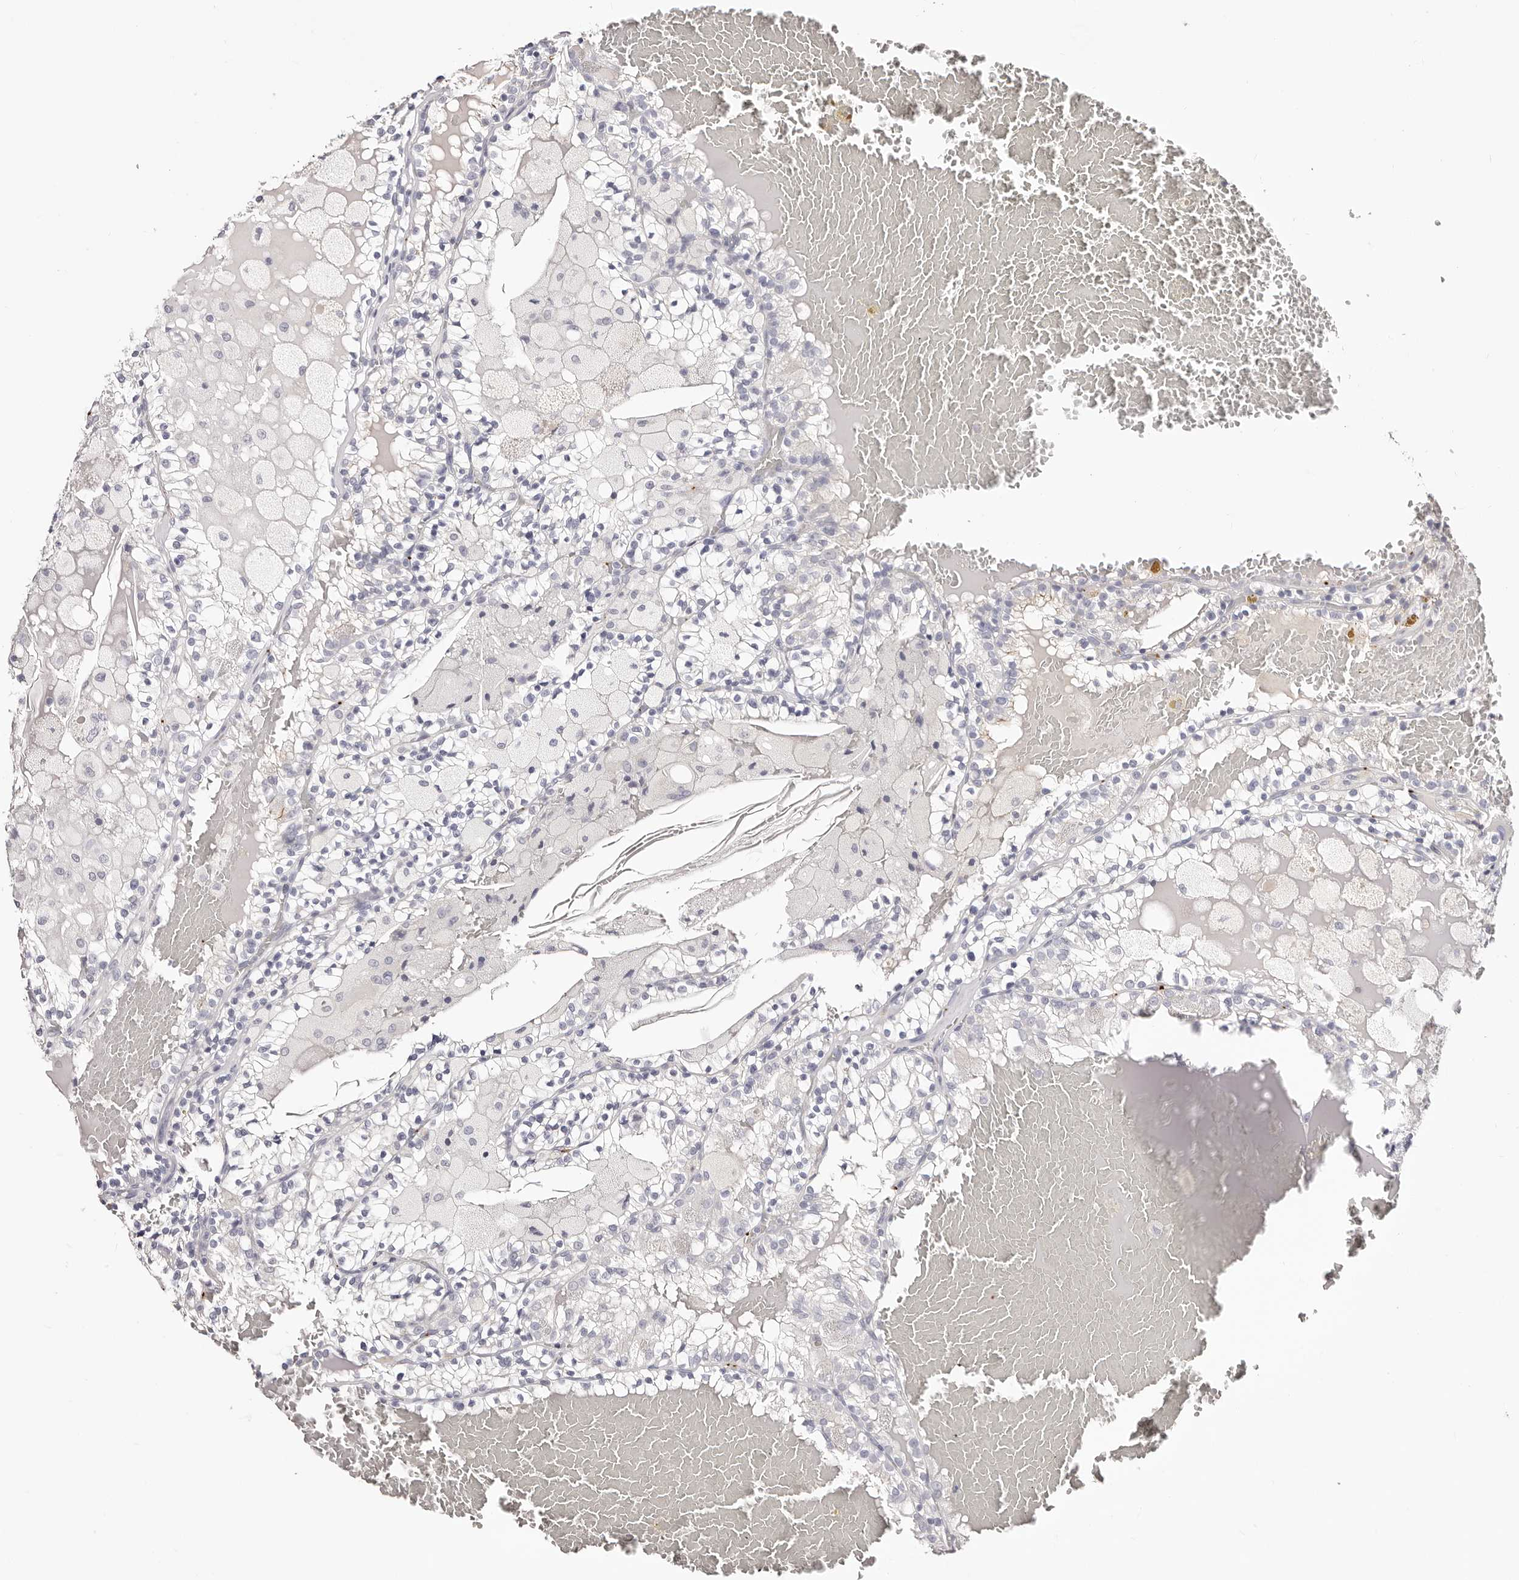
{"staining": {"intensity": "negative", "quantity": "none", "location": "none"}, "tissue": "renal cancer", "cell_type": "Tumor cells", "image_type": "cancer", "snomed": [{"axis": "morphology", "description": "Adenocarcinoma, NOS"}, {"axis": "topography", "description": "Kidney"}], "caption": "DAB (3,3'-diaminobenzidine) immunohistochemical staining of human adenocarcinoma (renal) displays no significant positivity in tumor cells. (Stains: DAB (3,3'-diaminobenzidine) immunohistochemistry with hematoxylin counter stain, Microscopy: brightfield microscopy at high magnification).", "gene": "PF4", "patient": {"sex": "female", "age": 56}}